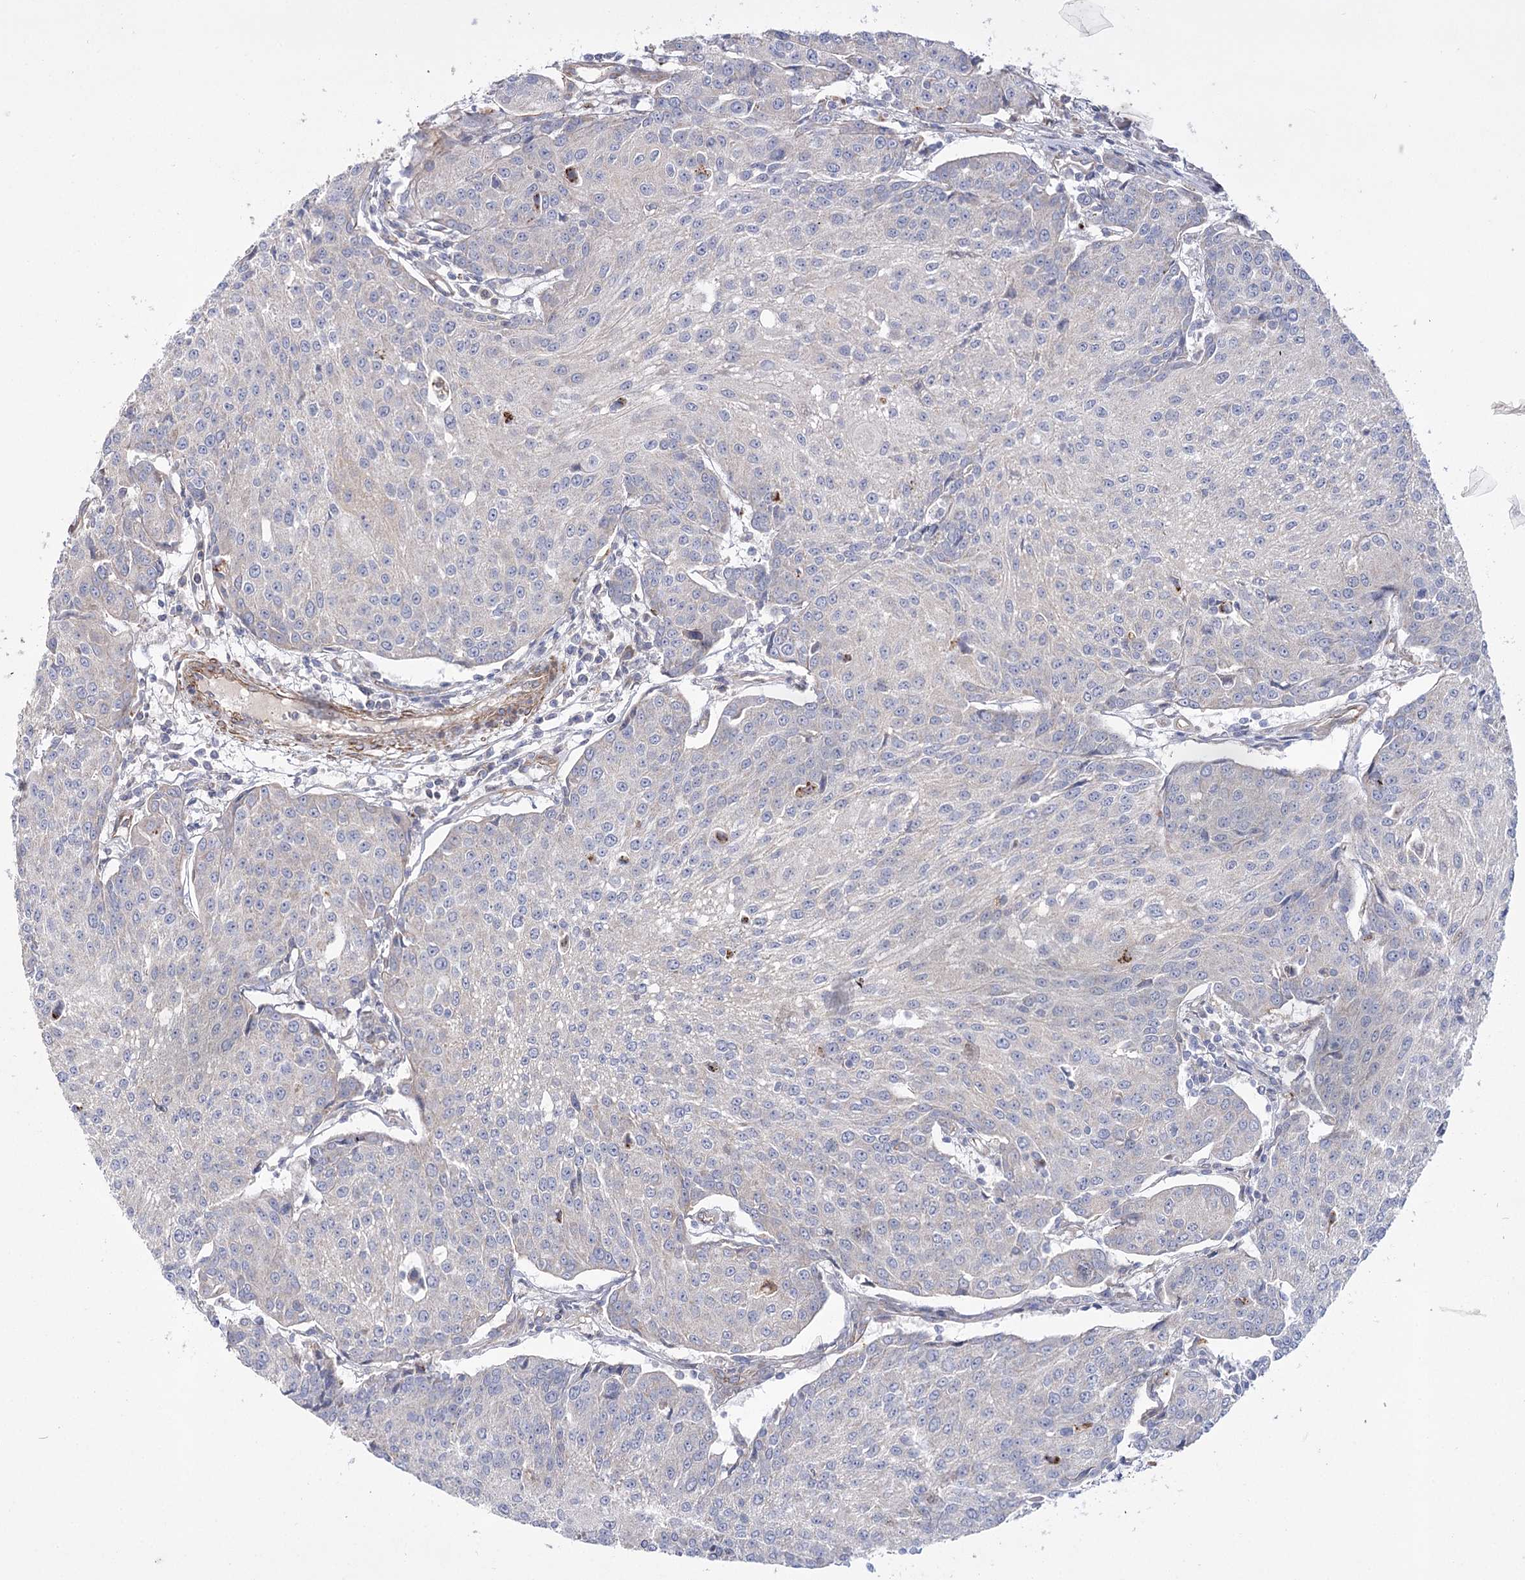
{"staining": {"intensity": "negative", "quantity": "none", "location": "none"}, "tissue": "urothelial cancer", "cell_type": "Tumor cells", "image_type": "cancer", "snomed": [{"axis": "morphology", "description": "Urothelial carcinoma, High grade"}, {"axis": "topography", "description": "Urinary bladder"}], "caption": "Tumor cells show no significant staining in urothelial cancer. (DAB IHC with hematoxylin counter stain).", "gene": "TMEM164", "patient": {"sex": "female", "age": 85}}